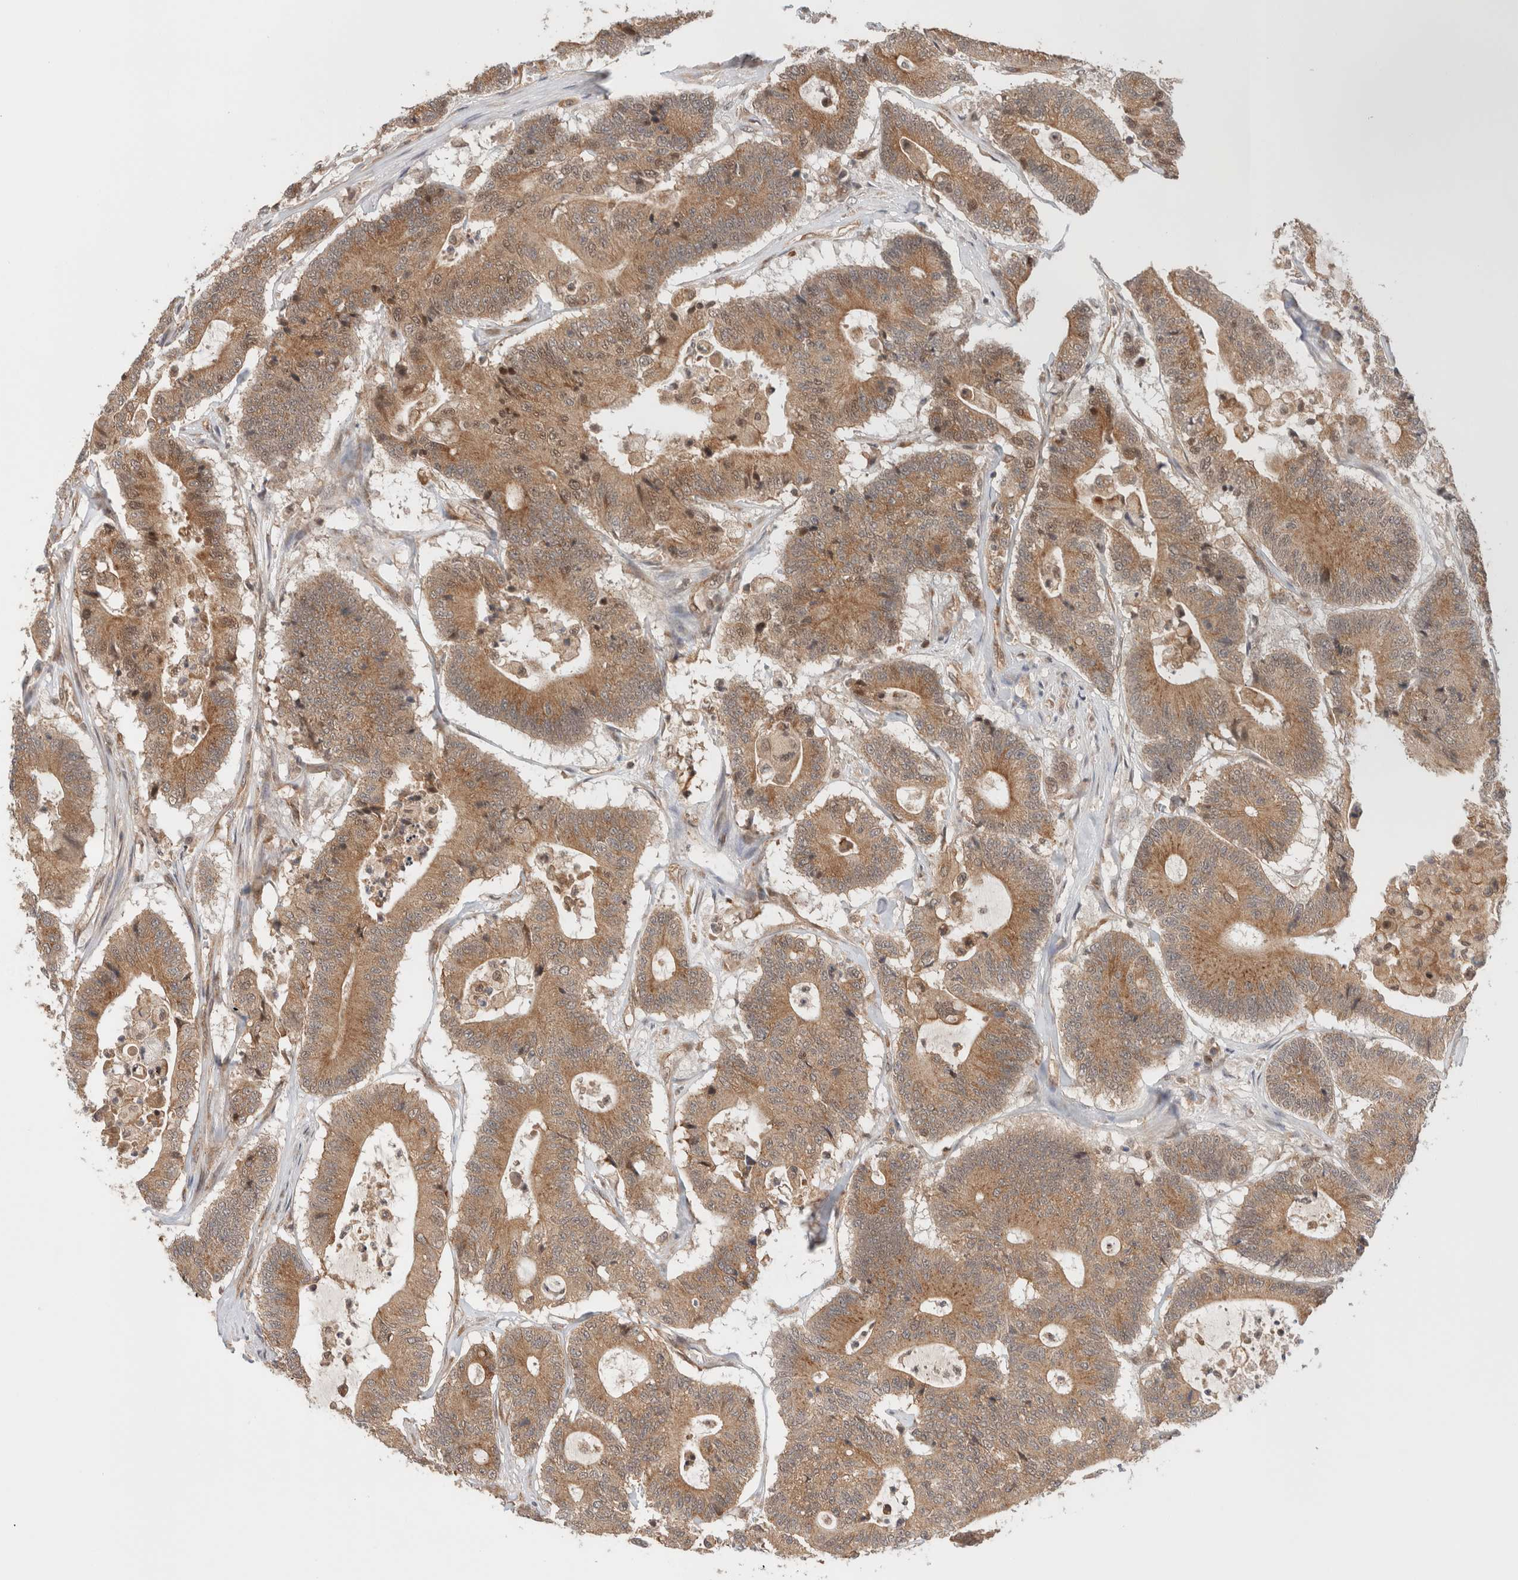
{"staining": {"intensity": "moderate", "quantity": ">75%", "location": "cytoplasmic/membranous"}, "tissue": "colorectal cancer", "cell_type": "Tumor cells", "image_type": "cancer", "snomed": [{"axis": "morphology", "description": "Adenocarcinoma, NOS"}, {"axis": "topography", "description": "Colon"}], "caption": "Protein expression analysis of human colorectal adenocarcinoma reveals moderate cytoplasmic/membranous expression in about >75% of tumor cells.", "gene": "SIKE1", "patient": {"sex": "female", "age": 84}}